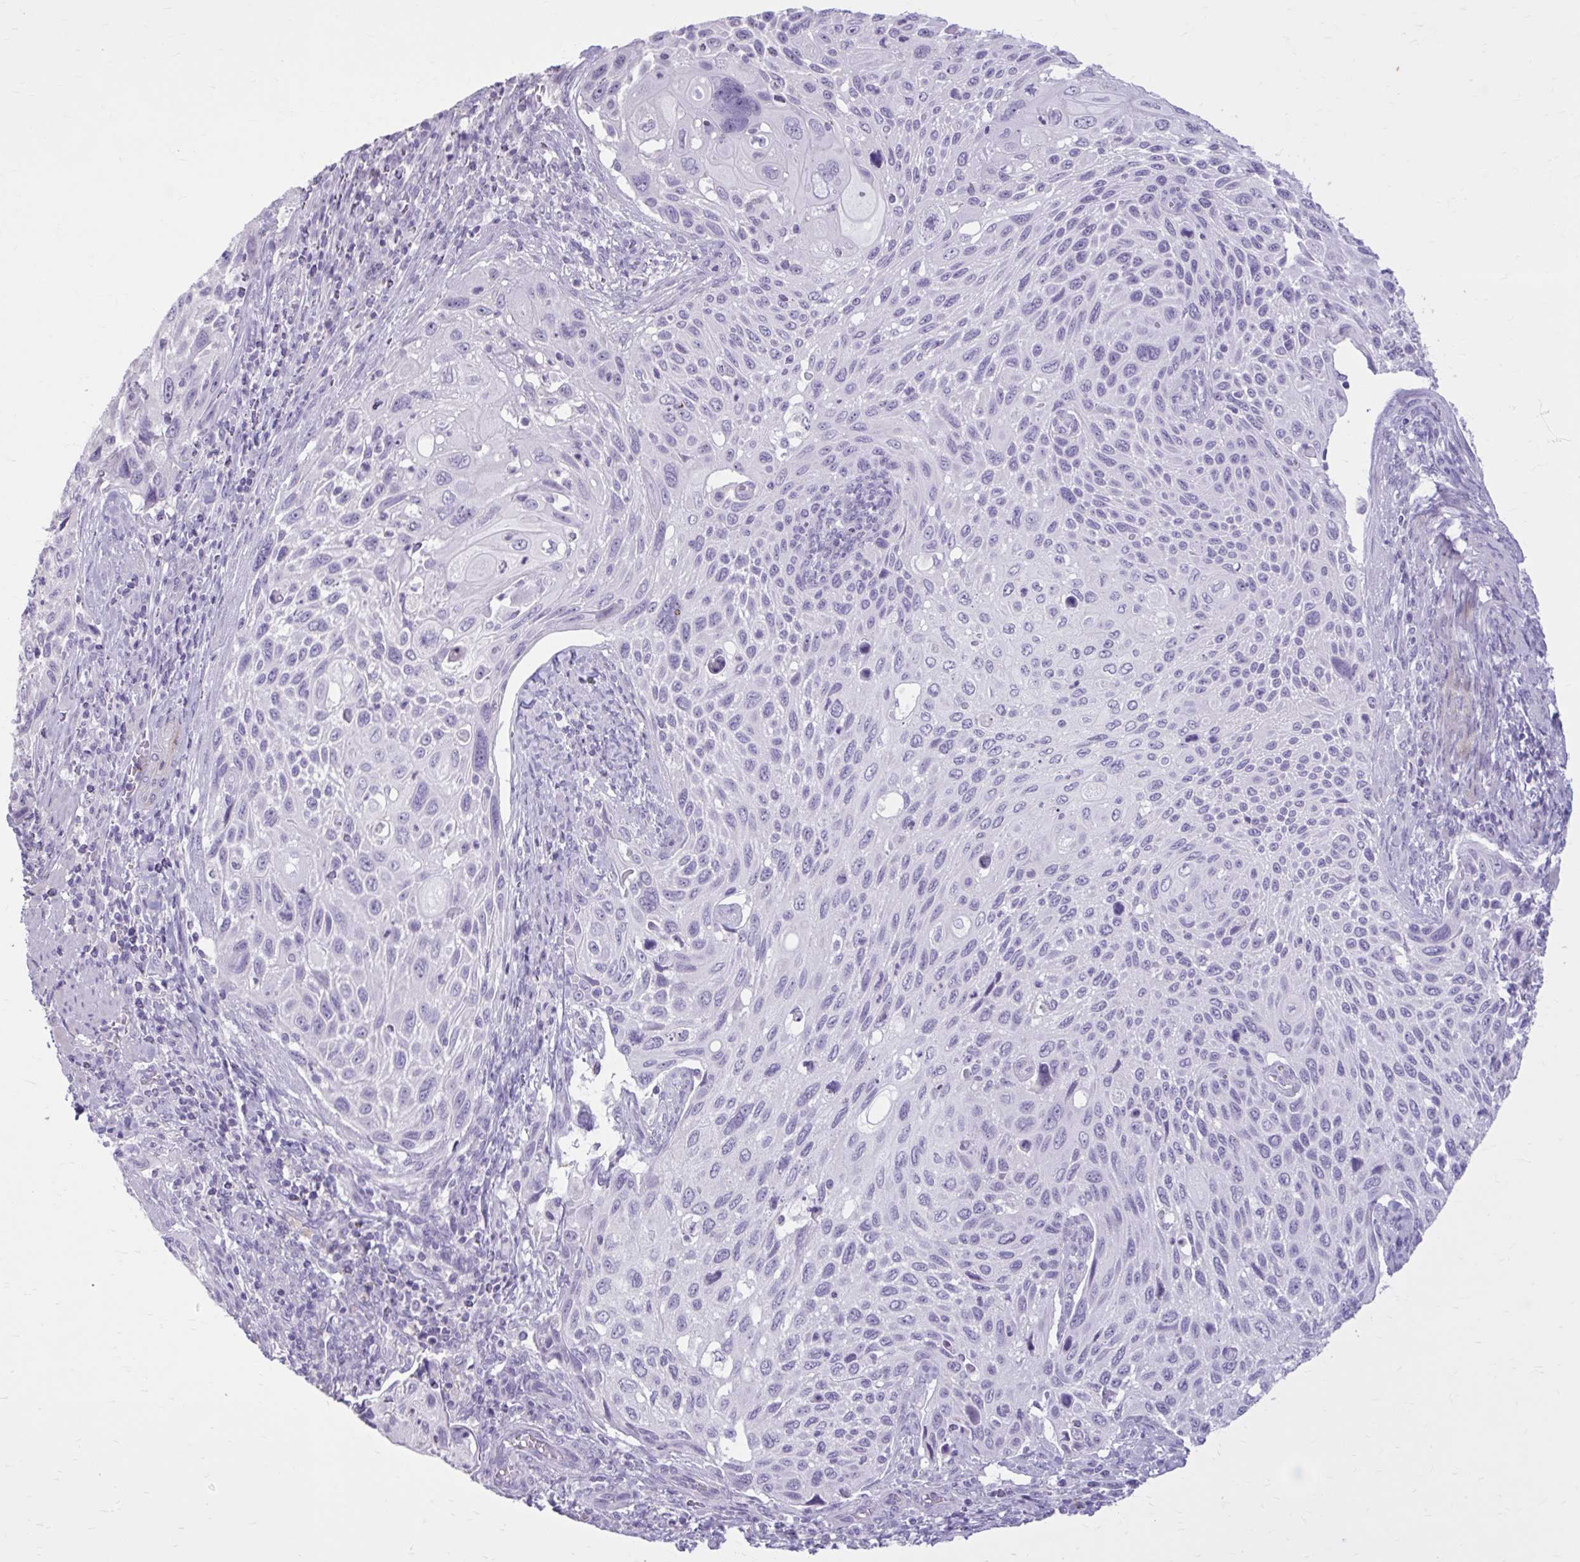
{"staining": {"intensity": "negative", "quantity": "none", "location": "none"}, "tissue": "cervical cancer", "cell_type": "Tumor cells", "image_type": "cancer", "snomed": [{"axis": "morphology", "description": "Squamous cell carcinoma, NOS"}, {"axis": "topography", "description": "Cervix"}], "caption": "IHC histopathology image of squamous cell carcinoma (cervical) stained for a protein (brown), which shows no staining in tumor cells.", "gene": "OR4B1", "patient": {"sex": "female", "age": 70}}